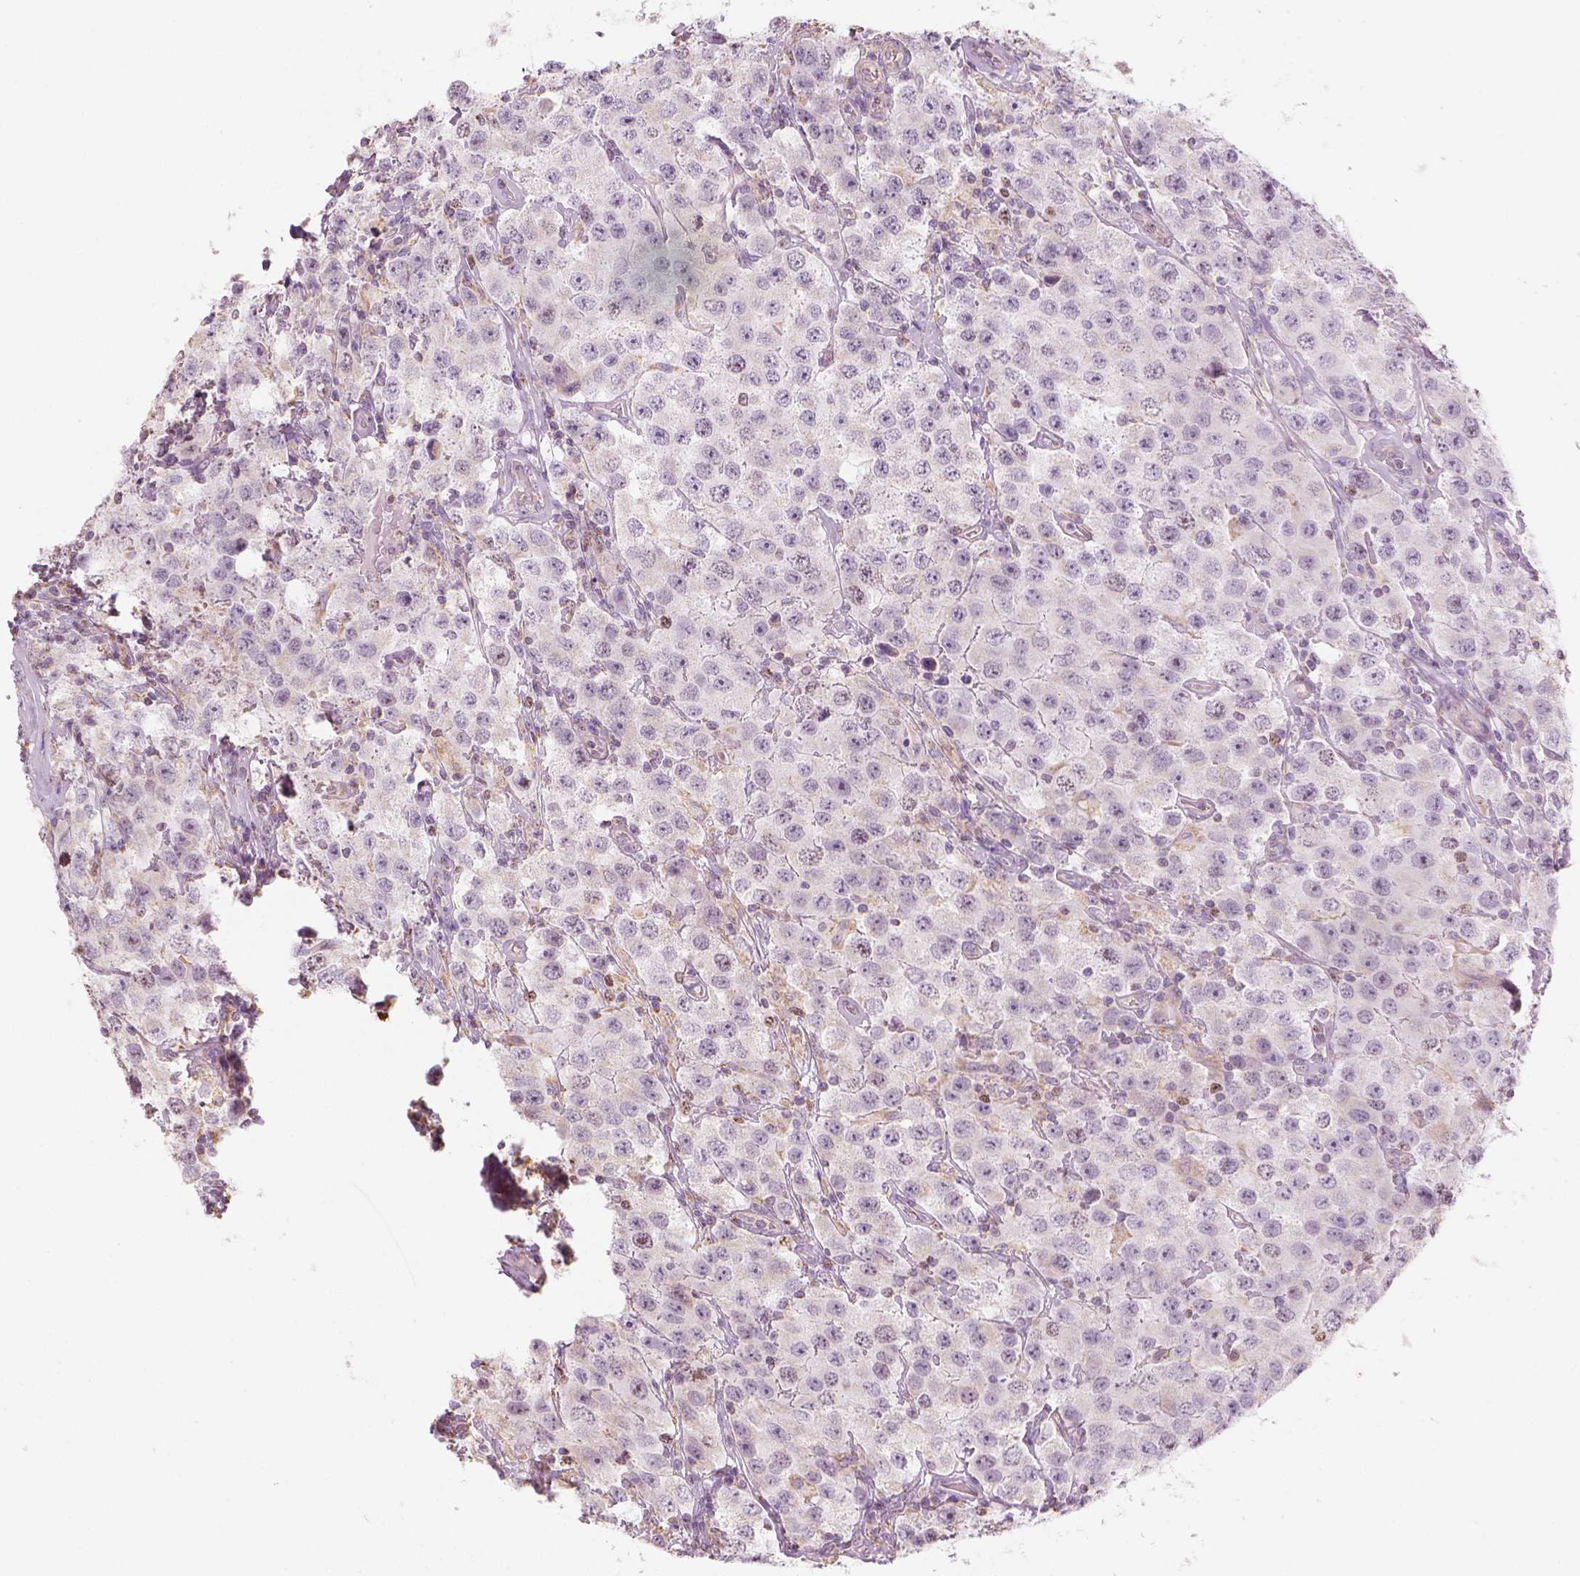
{"staining": {"intensity": "weak", "quantity": "<25%", "location": "cytoplasmic/membranous"}, "tissue": "testis cancer", "cell_type": "Tumor cells", "image_type": "cancer", "snomed": [{"axis": "morphology", "description": "Seminoma, NOS"}, {"axis": "topography", "description": "Testis"}], "caption": "Testis cancer stained for a protein using immunohistochemistry (IHC) demonstrates no expression tumor cells.", "gene": "LCA5", "patient": {"sex": "male", "age": 52}}